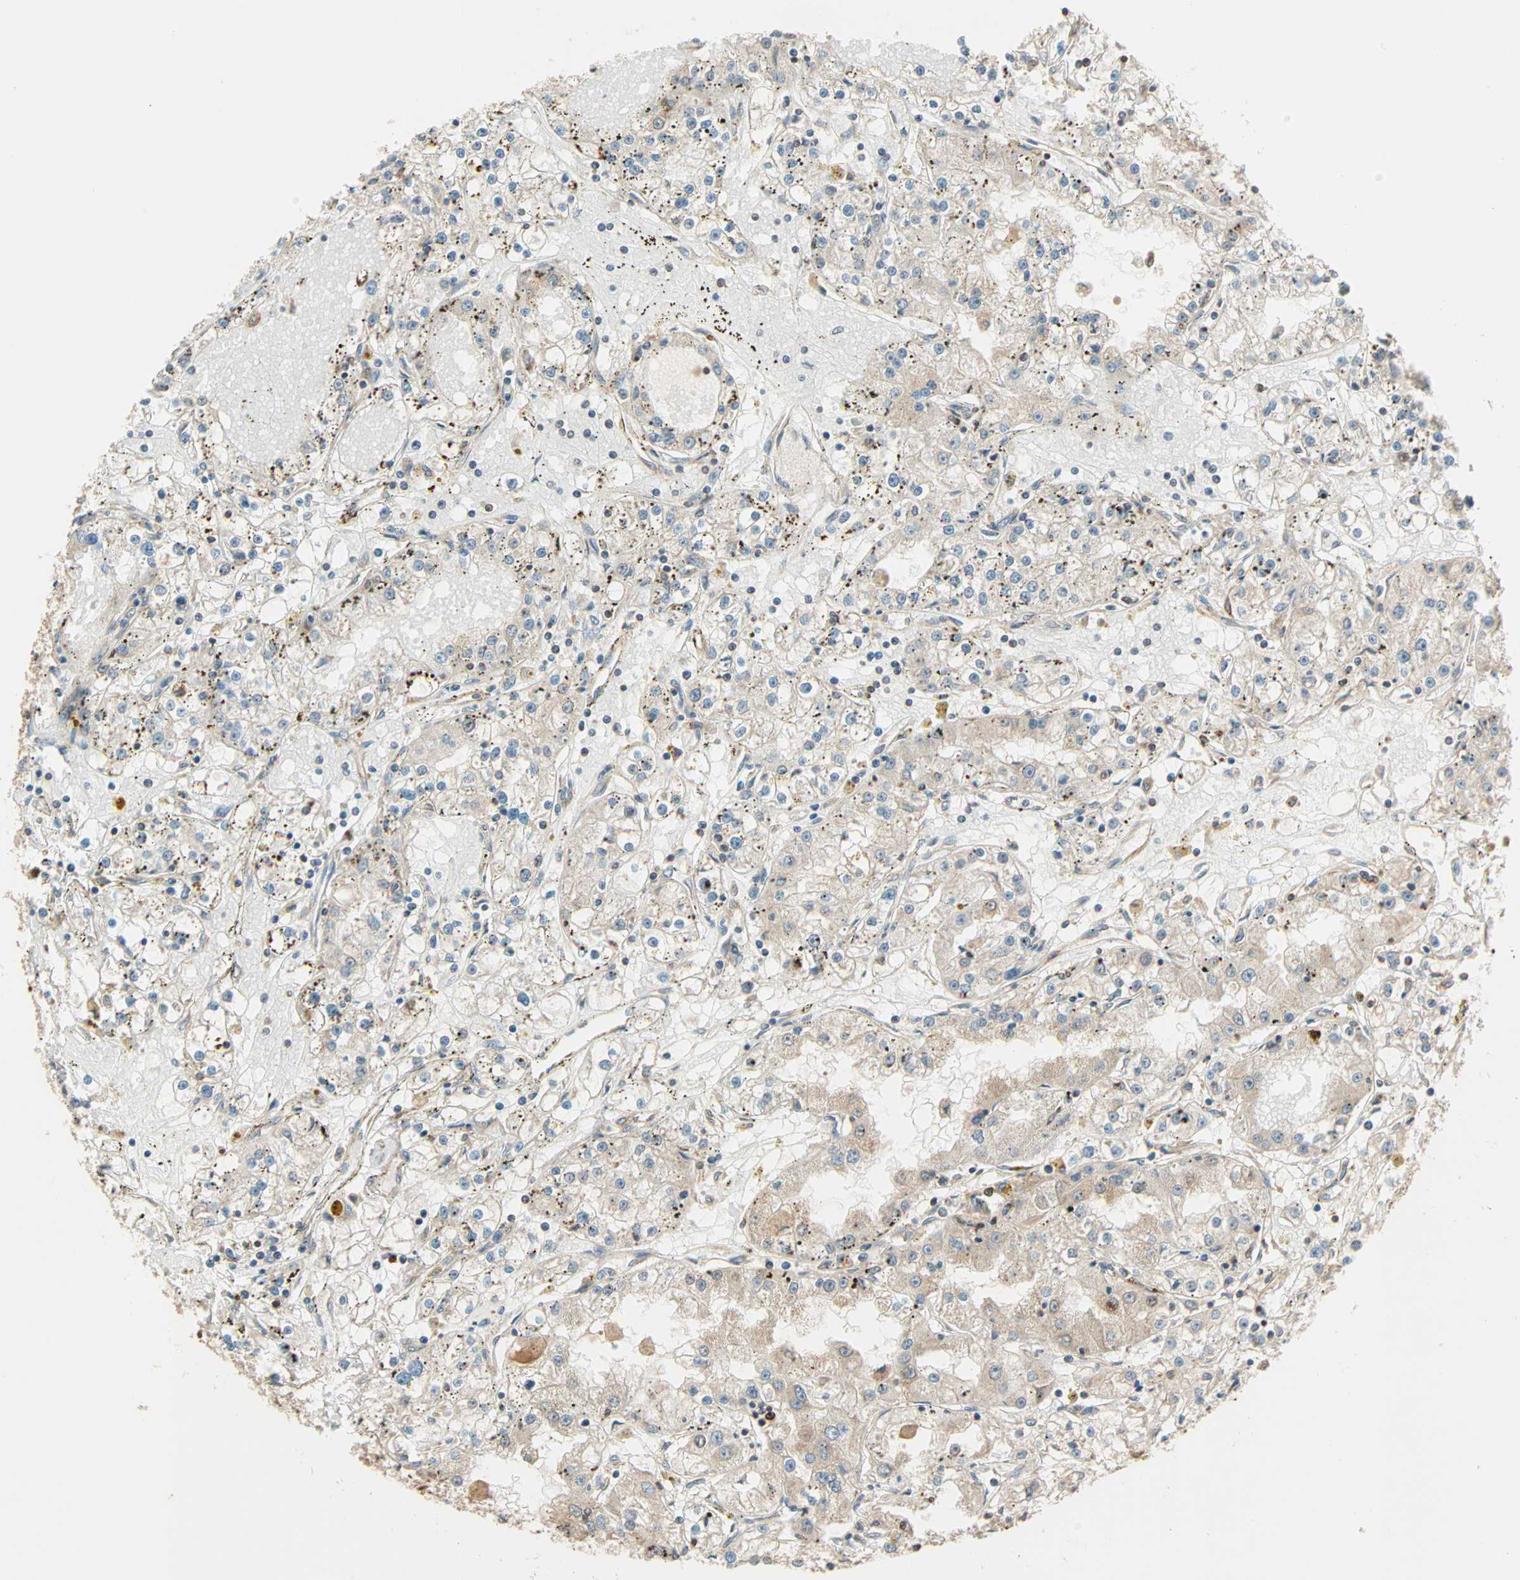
{"staining": {"intensity": "weak", "quantity": "25%-75%", "location": "cytoplasmic/membranous"}, "tissue": "renal cancer", "cell_type": "Tumor cells", "image_type": "cancer", "snomed": [{"axis": "morphology", "description": "Adenocarcinoma, NOS"}, {"axis": "topography", "description": "Kidney"}], "caption": "The micrograph shows staining of adenocarcinoma (renal), revealing weak cytoplasmic/membranous protein staining (brown color) within tumor cells. (DAB IHC, brown staining for protein, blue staining for nuclei).", "gene": "PNPLA6", "patient": {"sex": "male", "age": 56}}